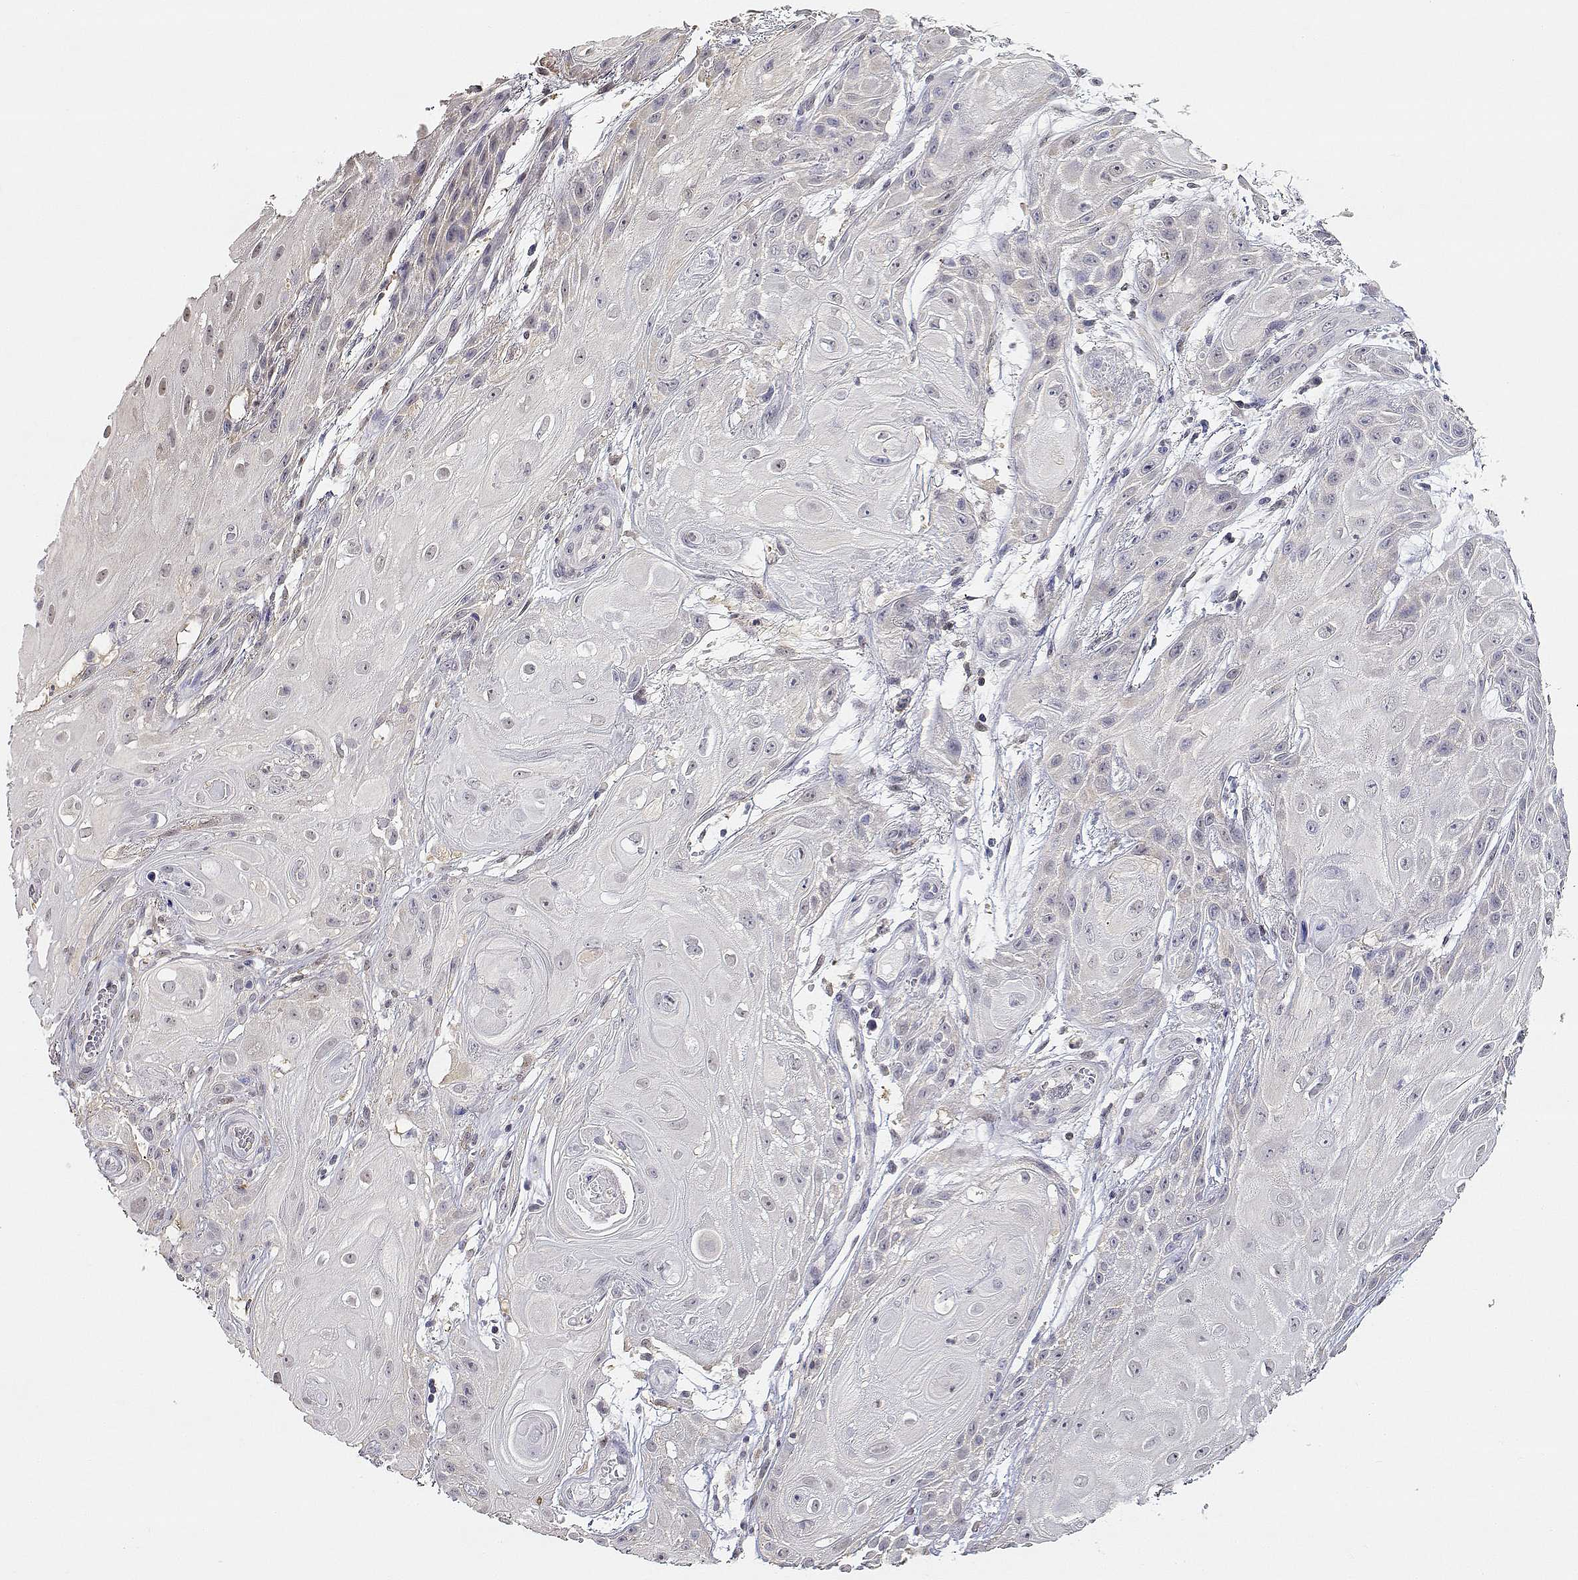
{"staining": {"intensity": "negative", "quantity": "none", "location": "none"}, "tissue": "skin cancer", "cell_type": "Tumor cells", "image_type": "cancer", "snomed": [{"axis": "morphology", "description": "Squamous cell carcinoma, NOS"}, {"axis": "topography", "description": "Skin"}], "caption": "High magnification brightfield microscopy of skin cancer (squamous cell carcinoma) stained with DAB (brown) and counterstained with hematoxylin (blue): tumor cells show no significant positivity.", "gene": "ADA", "patient": {"sex": "male", "age": 62}}